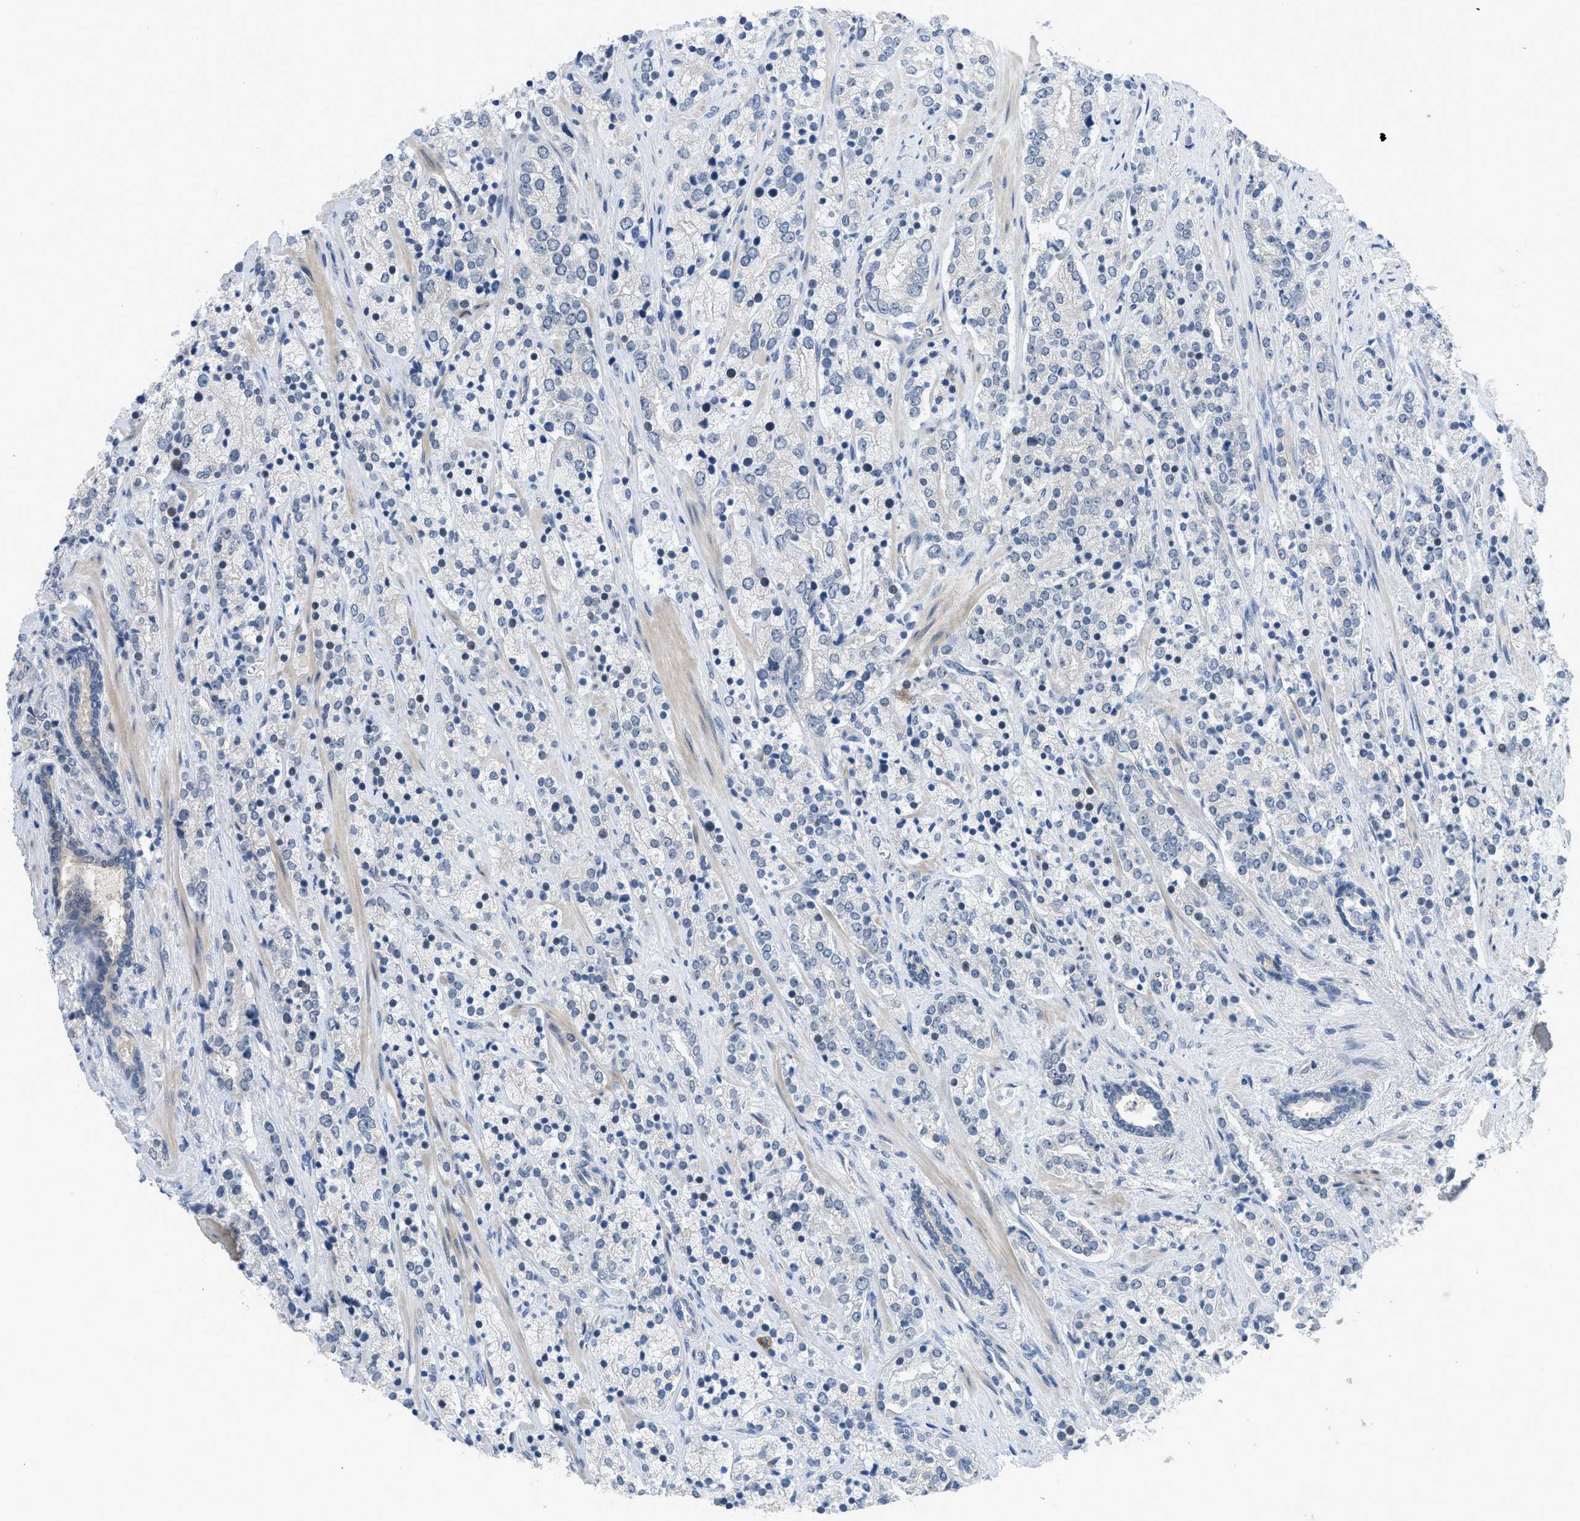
{"staining": {"intensity": "negative", "quantity": "none", "location": "none"}, "tissue": "prostate cancer", "cell_type": "Tumor cells", "image_type": "cancer", "snomed": [{"axis": "morphology", "description": "Adenocarcinoma, High grade"}, {"axis": "topography", "description": "Prostate"}], "caption": "A photomicrograph of human prostate cancer (high-grade adenocarcinoma) is negative for staining in tumor cells.", "gene": "TNFAIP1", "patient": {"sex": "male", "age": 71}}